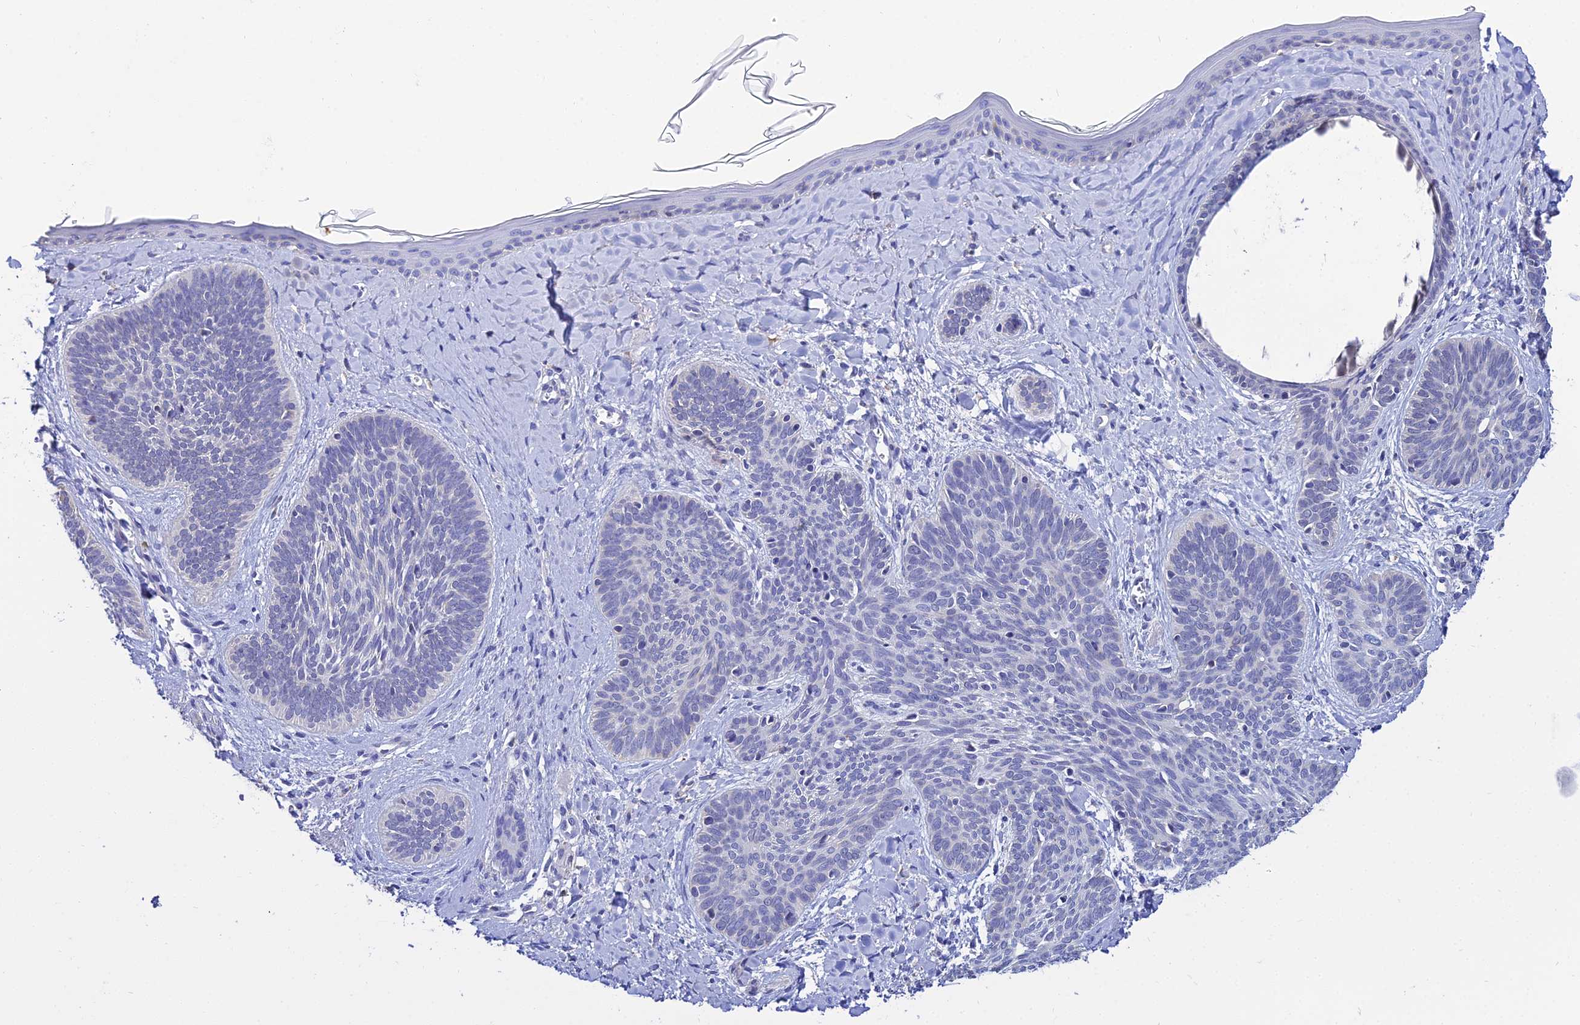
{"staining": {"intensity": "negative", "quantity": "none", "location": "none"}, "tissue": "skin cancer", "cell_type": "Tumor cells", "image_type": "cancer", "snomed": [{"axis": "morphology", "description": "Basal cell carcinoma"}, {"axis": "topography", "description": "Skin"}], "caption": "This is a photomicrograph of immunohistochemistry staining of skin cancer, which shows no positivity in tumor cells. The staining is performed using DAB brown chromogen with nuclei counter-stained in using hematoxylin.", "gene": "ZXDA", "patient": {"sex": "female", "age": 81}}